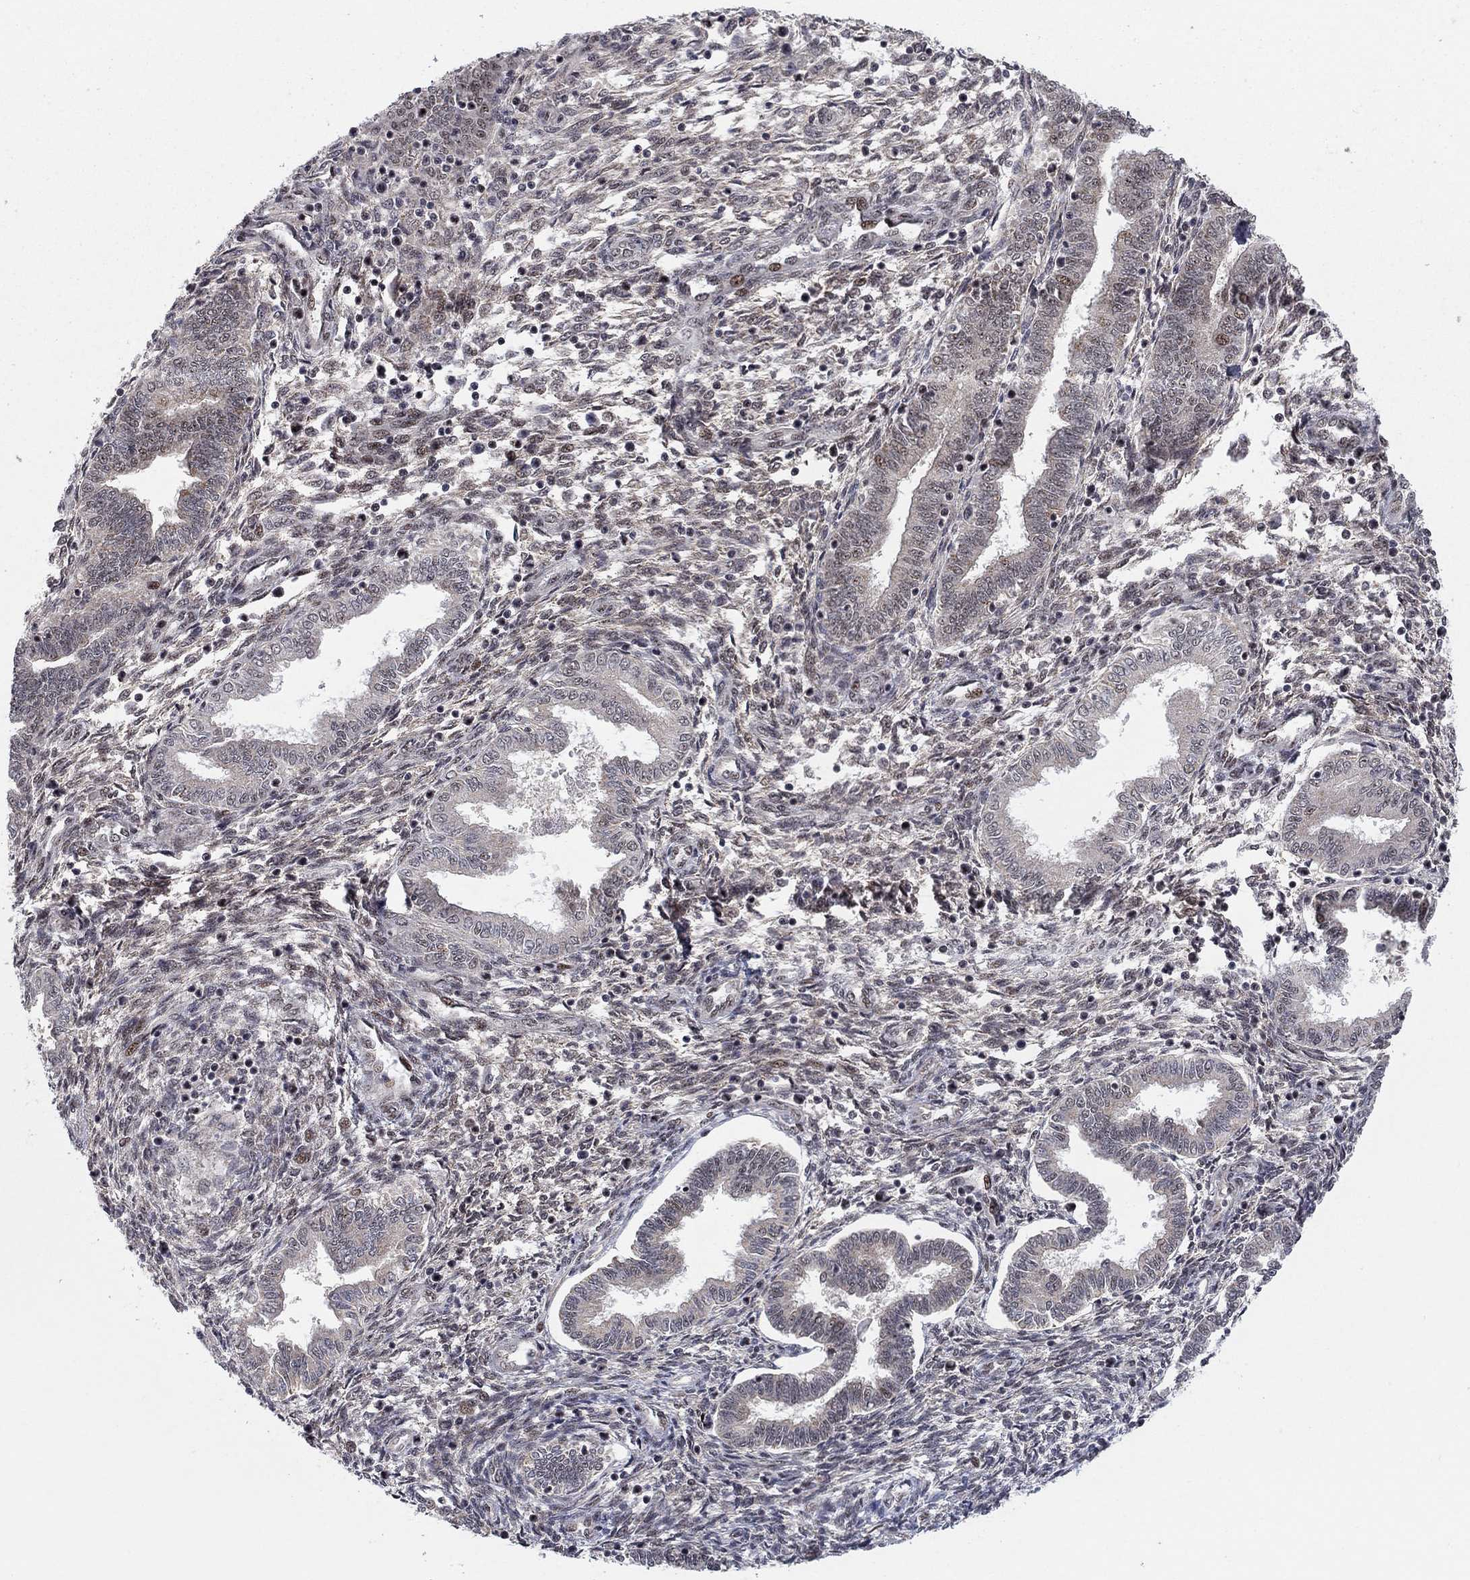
{"staining": {"intensity": "negative", "quantity": "none", "location": "none"}, "tissue": "endometrium", "cell_type": "Cells in endometrial stroma", "image_type": "normal", "snomed": [{"axis": "morphology", "description": "Normal tissue, NOS"}, {"axis": "topography", "description": "Endometrium"}], "caption": "A high-resolution photomicrograph shows immunohistochemistry staining of normal endometrium, which exhibits no significant positivity in cells in endometrial stroma.", "gene": "ZNF395", "patient": {"sex": "female", "age": 42}}